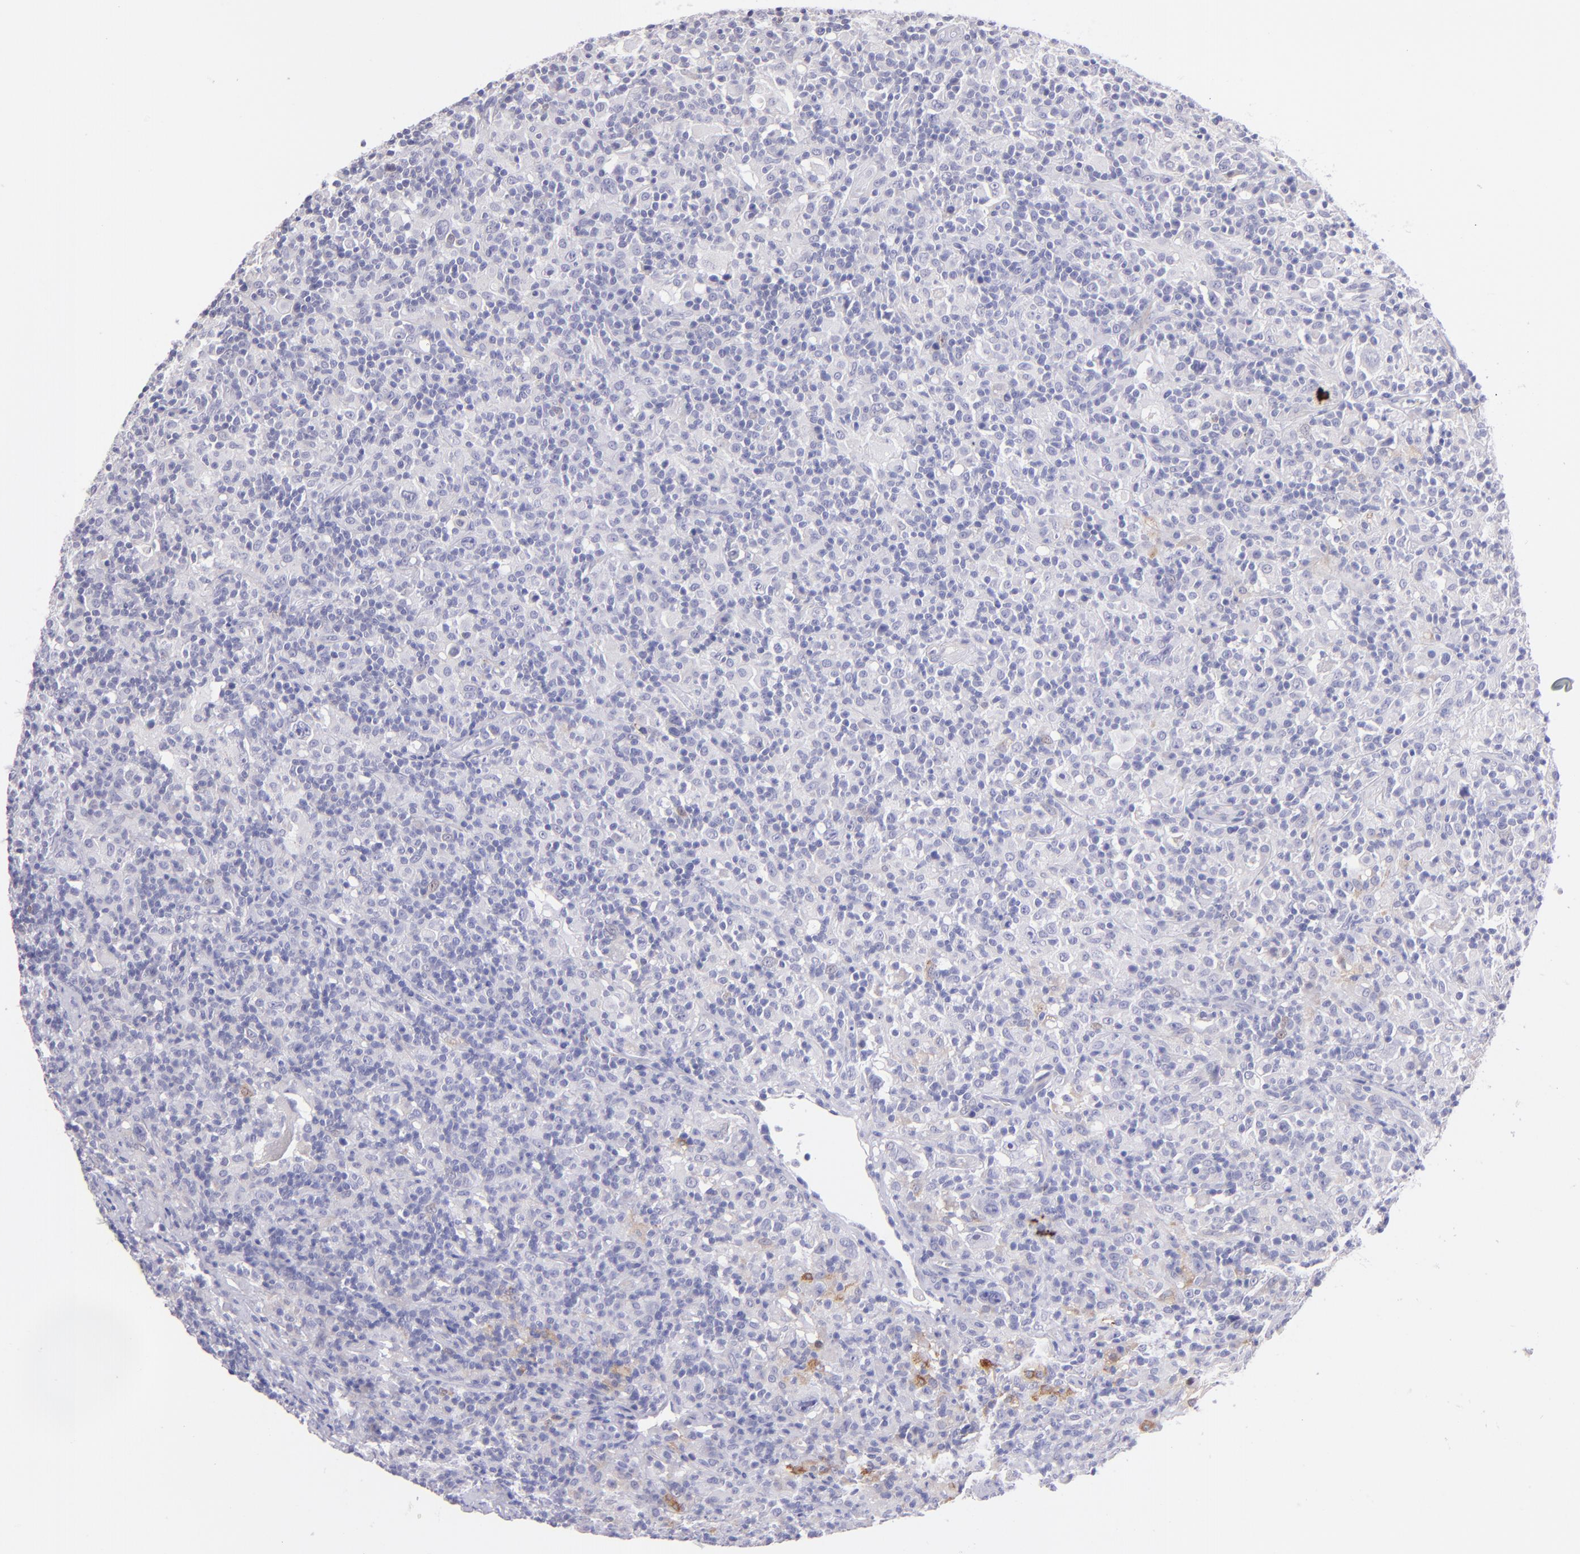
{"staining": {"intensity": "negative", "quantity": "none", "location": "none"}, "tissue": "lymphoma", "cell_type": "Tumor cells", "image_type": "cancer", "snomed": [{"axis": "morphology", "description": "Hodgkin's disease, NOS"}, {"axis": "topography", "description": "Lymph node"}], "caption": "Immunohistochemistry image of neoplastic tissue: lymphoma stained with DAB demonstrates no significant protein staining in tumor cells.", "gene": "SH2D4A", "patient": {"sex": "male", "age": 46}}